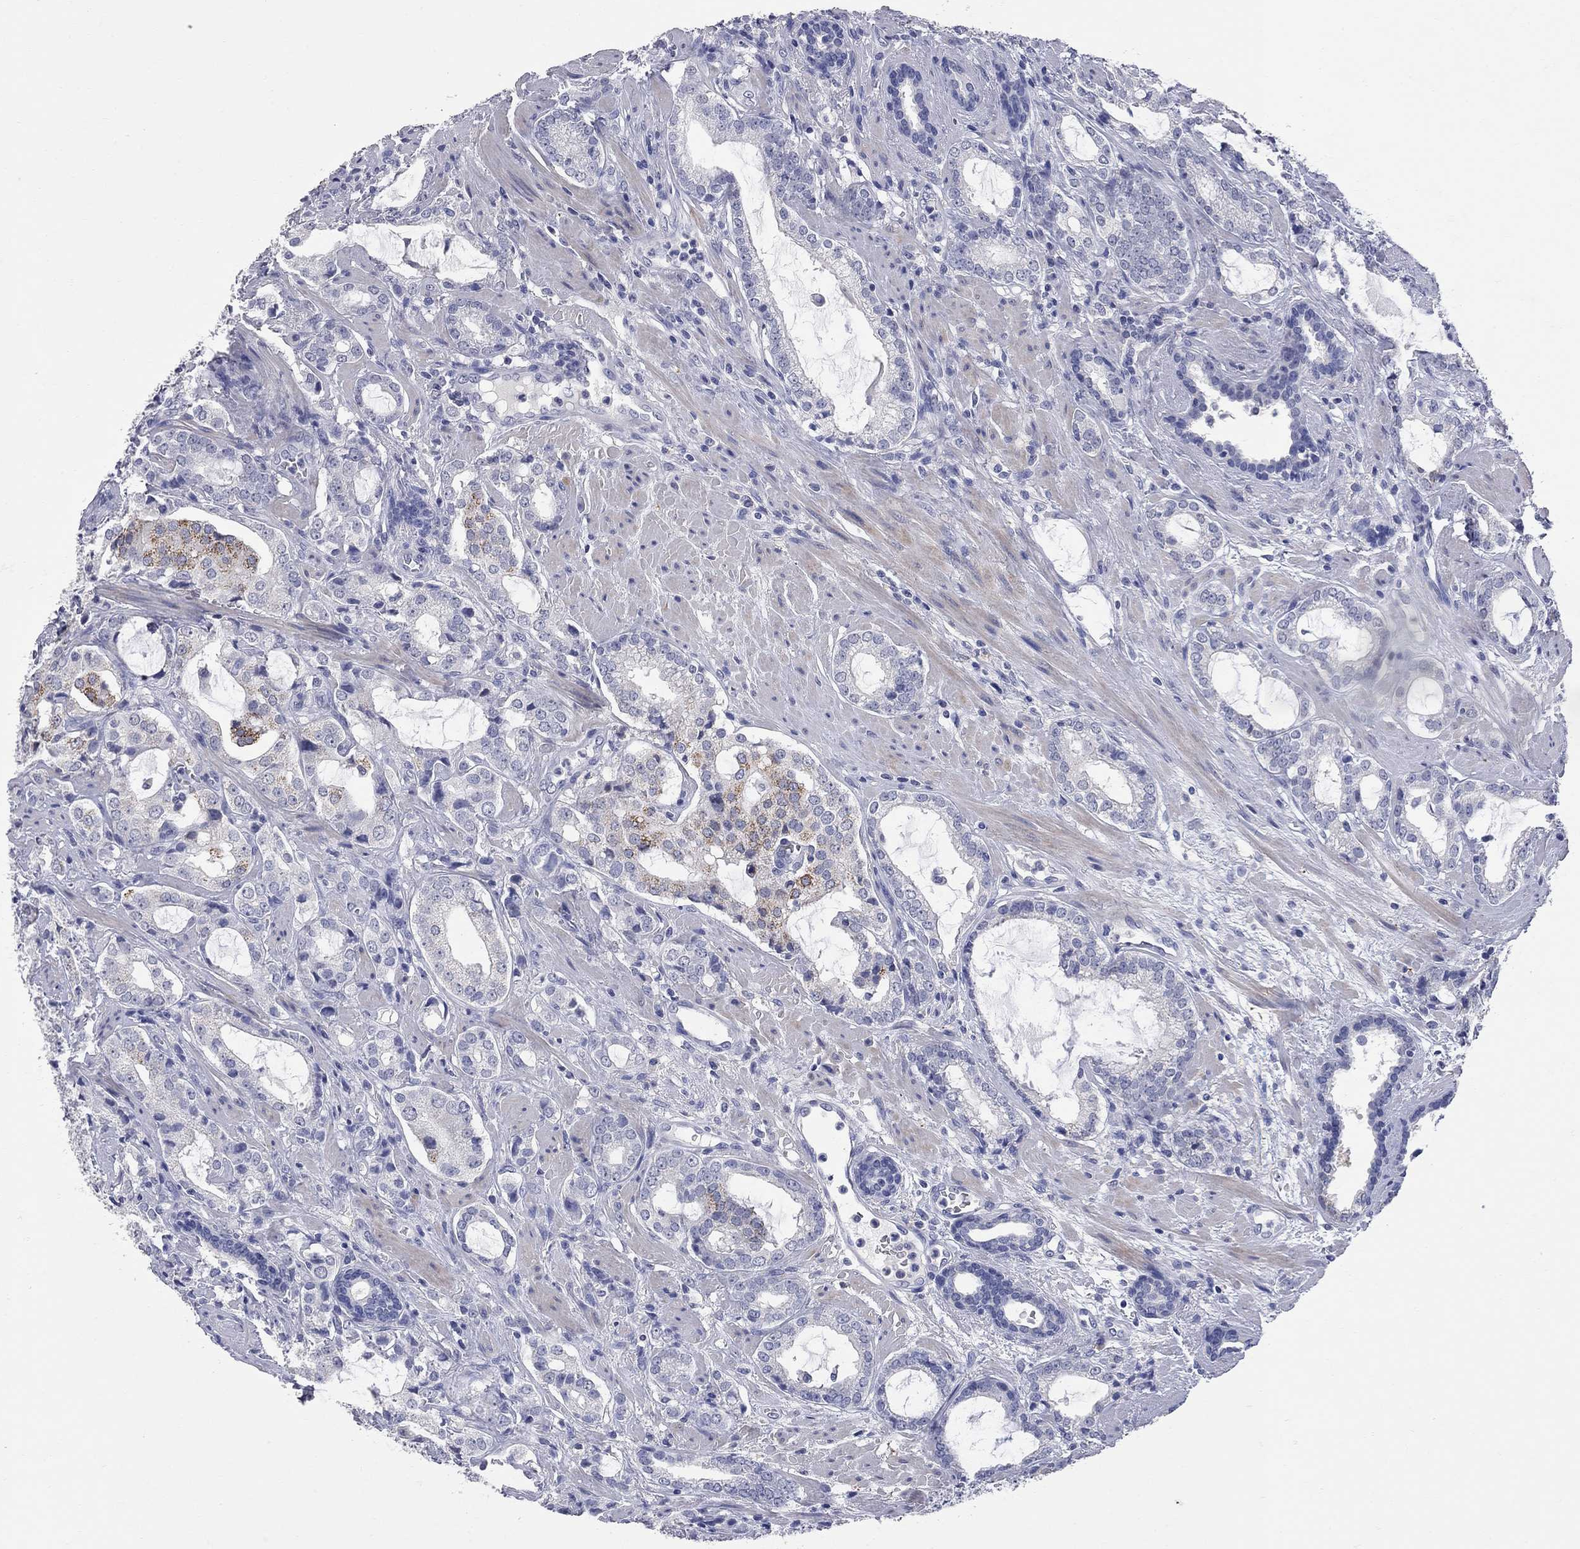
{"staining": {"intensity": "moderate", "quantity": "<25%", "location": "cytoplasmic/membranous"}, "tissue": "prostate cancer", "cell_type": "Tumor cells", "image_type": "cancer", "snomed": [{"axis": "morphology", "description": "Adenocarcinoma, NOS"}, {"axis": "topography", "description": "Prostate"}], "caption": "The histopathology image exhibits immunohistochemical staining of prostate cancer. There is moderate cytoplasmic/membranous staining is appreciated in approximately <25% of tumor cells. Nuclei are stained in blue.", "gene": "FAM221B", "patient": {"sex": "male", "age": 66}}